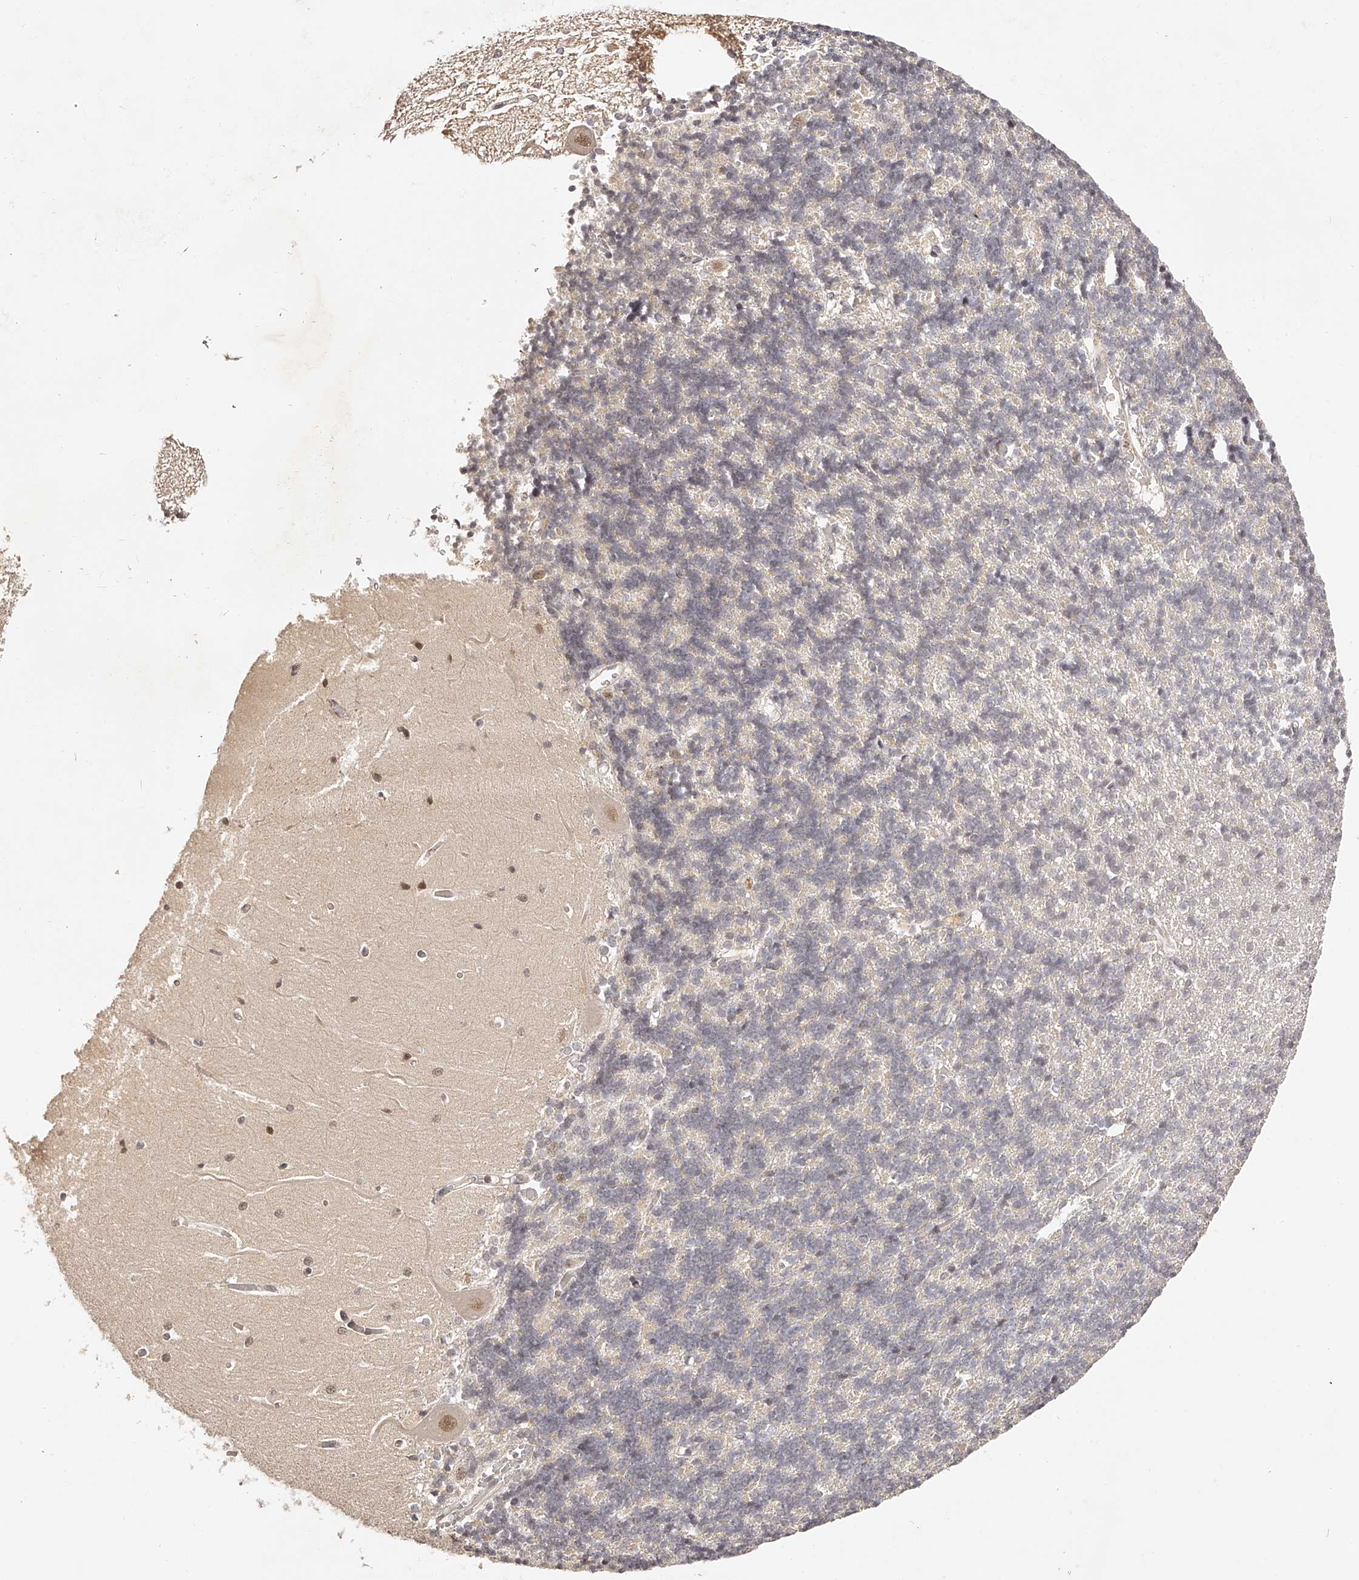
{"staining": {"intensity": "negative", "quantity": "none", "location": "none"}, "tissue": "cerebellum", "cell_type": "Cells in granular layer", "image_type": "normal", "snomed": [{"axis": "morphology", "description": "Normal tissue, NOS"}, {"axis": "topography", "description": "Cerebellum"}], "caption": "IHC image of unremarkable cerebellum: cerebellum stained with DAB (3,3'-diaminobenzidine) exhibits no significant protein positivity in cells in granular layer.", "gene": "ZNF789", "patient": {"sex": "male", "age": 37}}